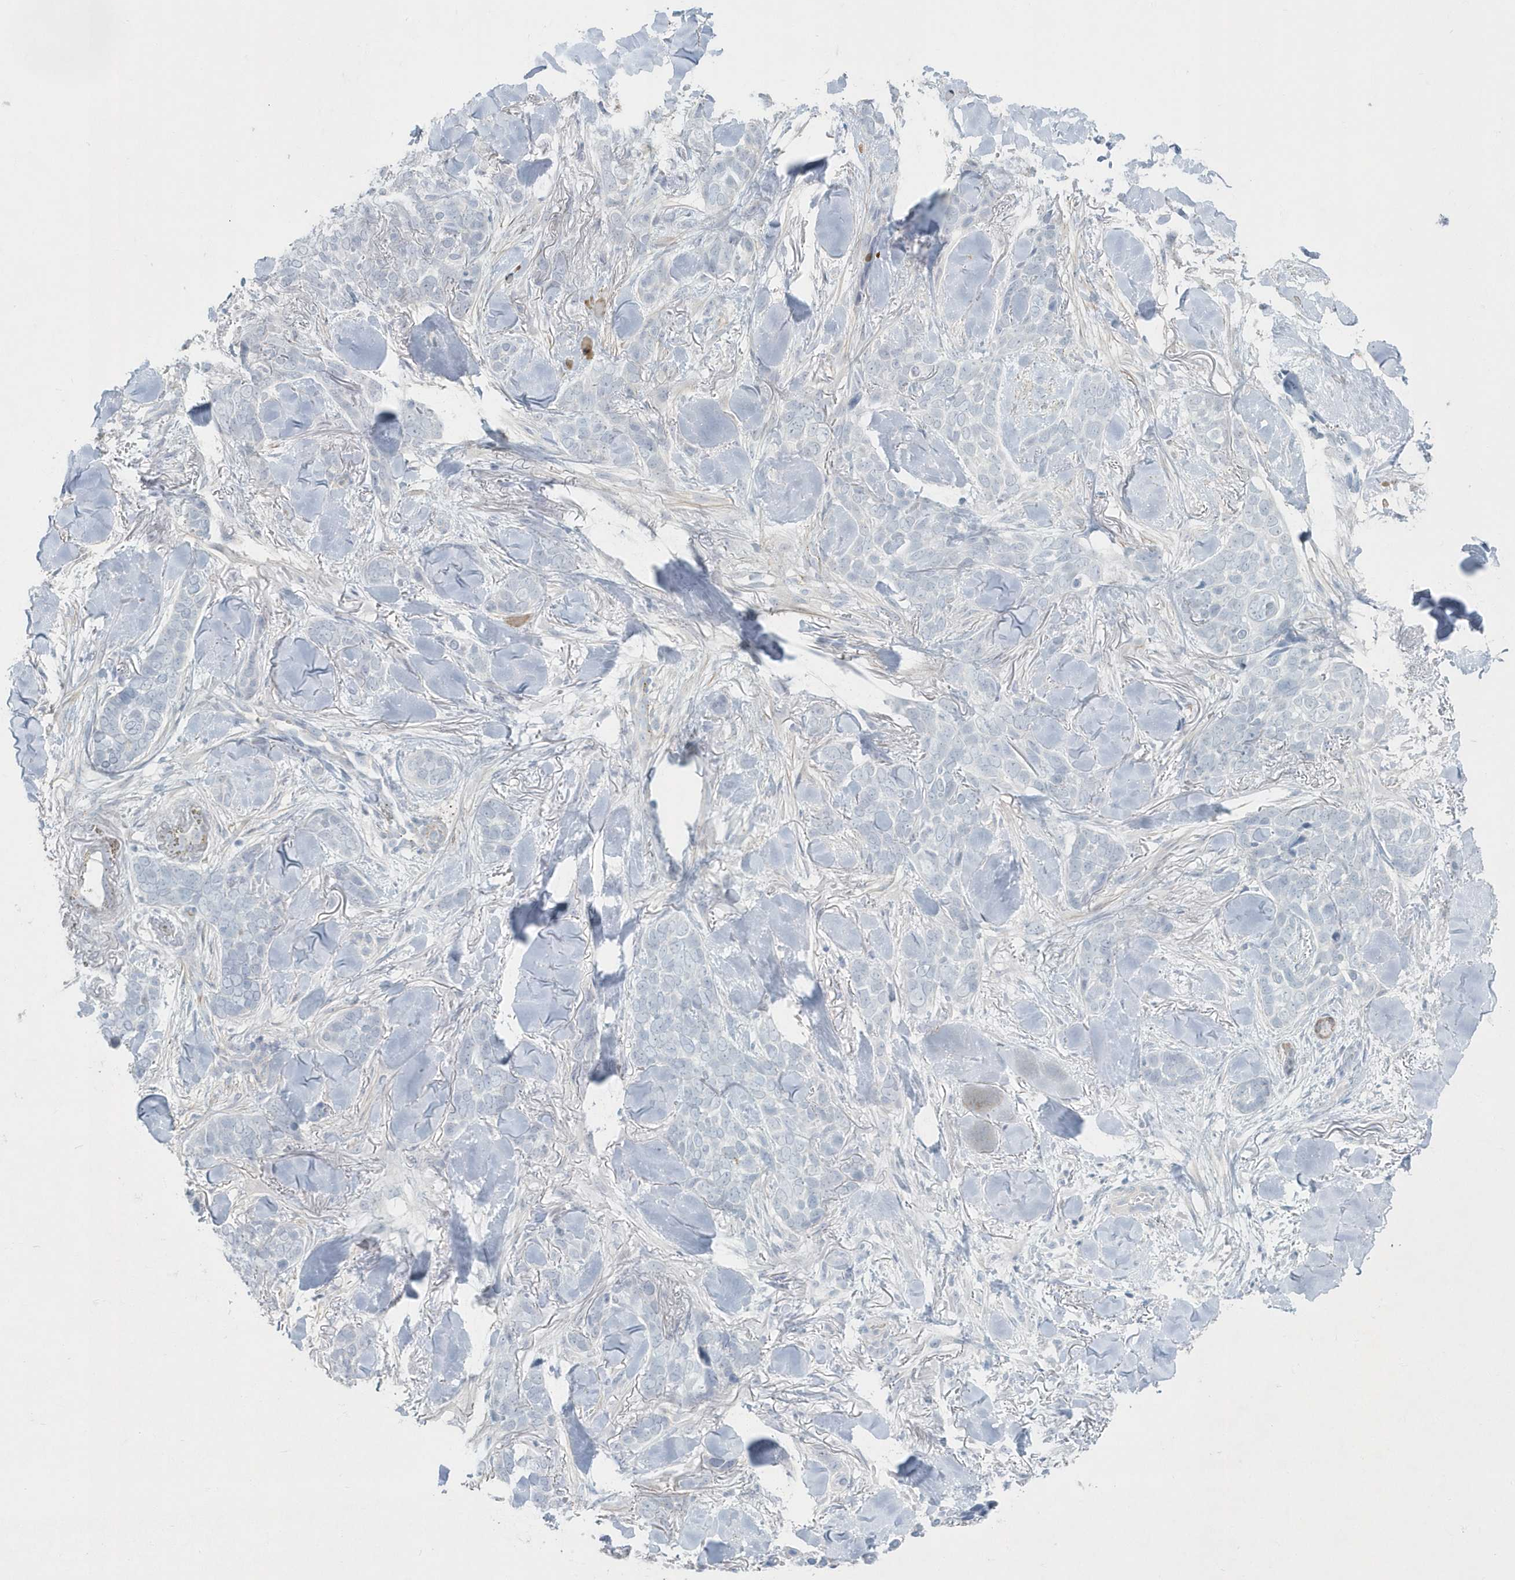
{"staining": {"intensity": "negative", "quantity": "none", "location": "none"}, "tissue": "skin cancer", "cell_type": "Tumor cells", "image_type": "cancer", "snomed": [{"axis": "morphology", "description": "Basal cell carcinoma"}, {"axis": "topography", "description": "Skin"}], "caption": "Image shows no significant protein expression in tumor cells of skin cancer.", "gene": "MYOT", "patient": {"sex": "female", "age": 82}}